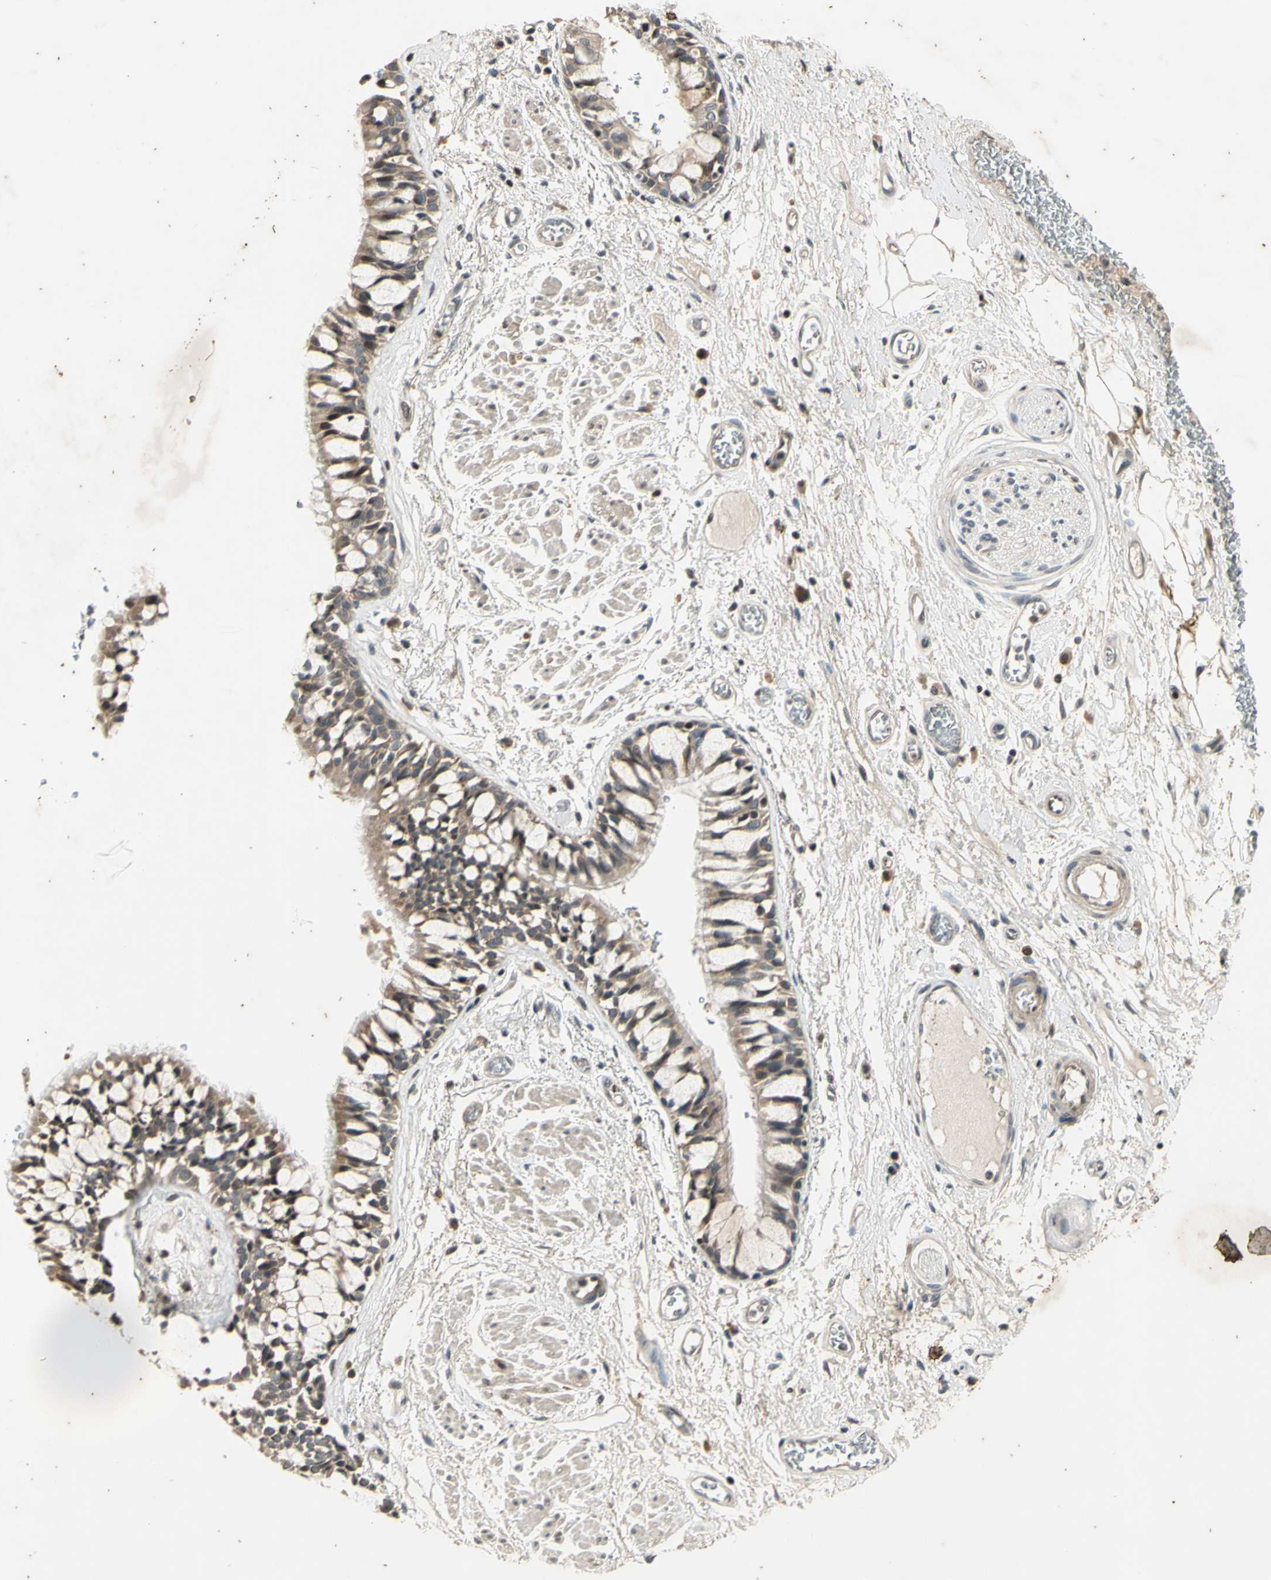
{"staining": {"intensity": "moderate", "quantity": ">75%", "location": "cytoplasmic/membranous"}, "tissue": "bronchus", "cell_type": "Respiratory epithelial cells", "image_type": "normal", "snomed": [{"axis": "morphology", "description": "Normal tissue, NOS"}, {"axis": "topography", "description": "Bronchus"}], "caption": "This image displays benign bronchus stained with IHC to label a protein in brown. The cytoplasmic/membranous of respiratory epithelial cells show moderate positivity for the protein. Nuclei are counter-stained blue.", "gene": "EFNB2", "patient": {"sex": "male", "age": 66}}